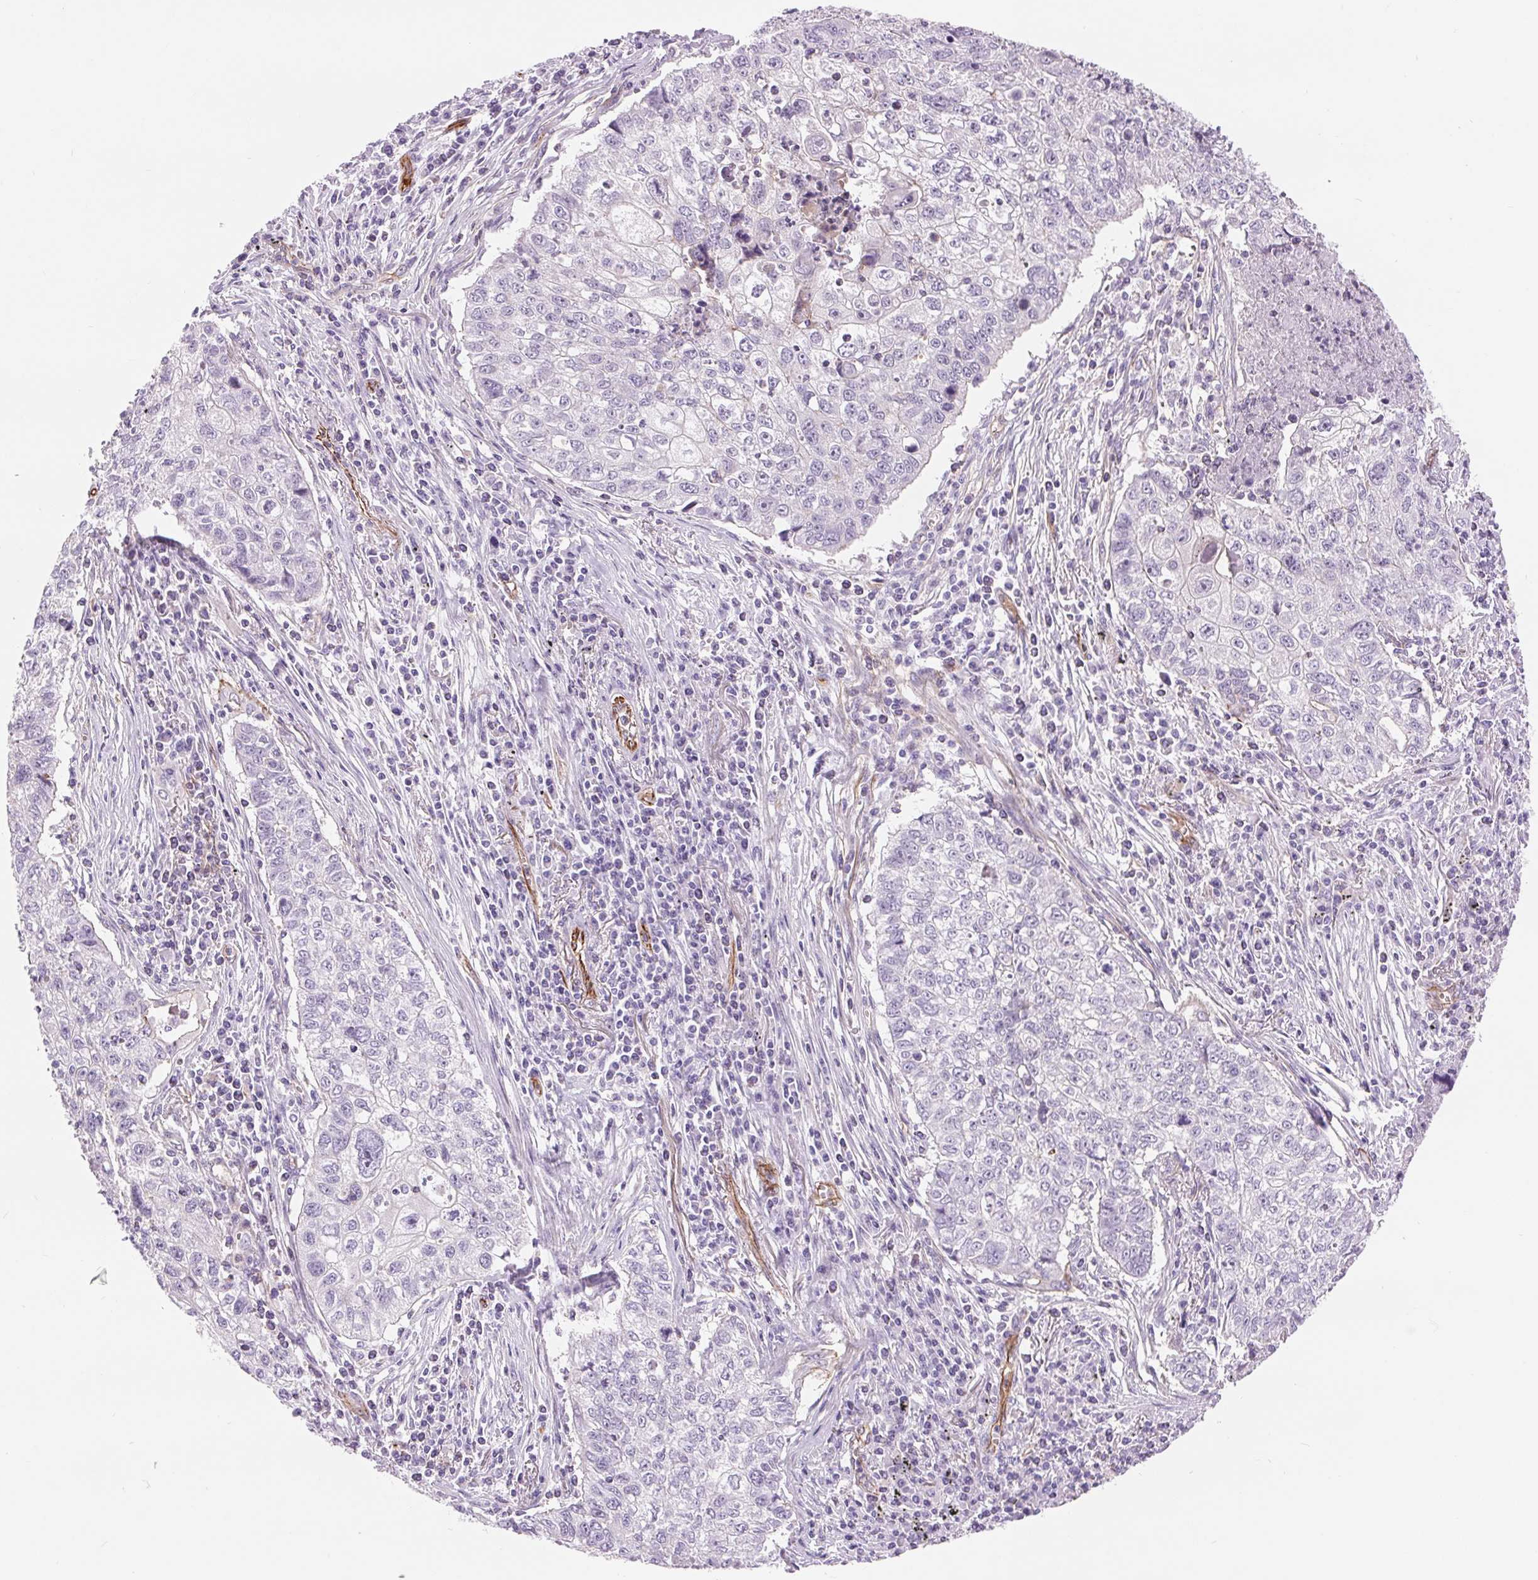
{"staining": {"intensity": "negative", "quantity": "none", "location": "none"}, "tissue": "lung cancer", "cell_type": "Tumor cells", "image_type": "cancer", "snomed": [{"axis": "morphology", "description": "Normal morphology"}, {"axis": "morphology", "description": "Aneuploidy"}, {"axis": "morphology", "description": "Squamous cell carcinoma, NOS"}, {"axis": "topography", "description": "Lymph node"}, {"axis": "topography", "description": "Lung"}], "caption": "Photomicrograph shows no significant protein expression in tumor cells of squamous cell carcinoma (lung).", "gene": "DIXDC1", "patient": {"sex": "female", "age": 76}}